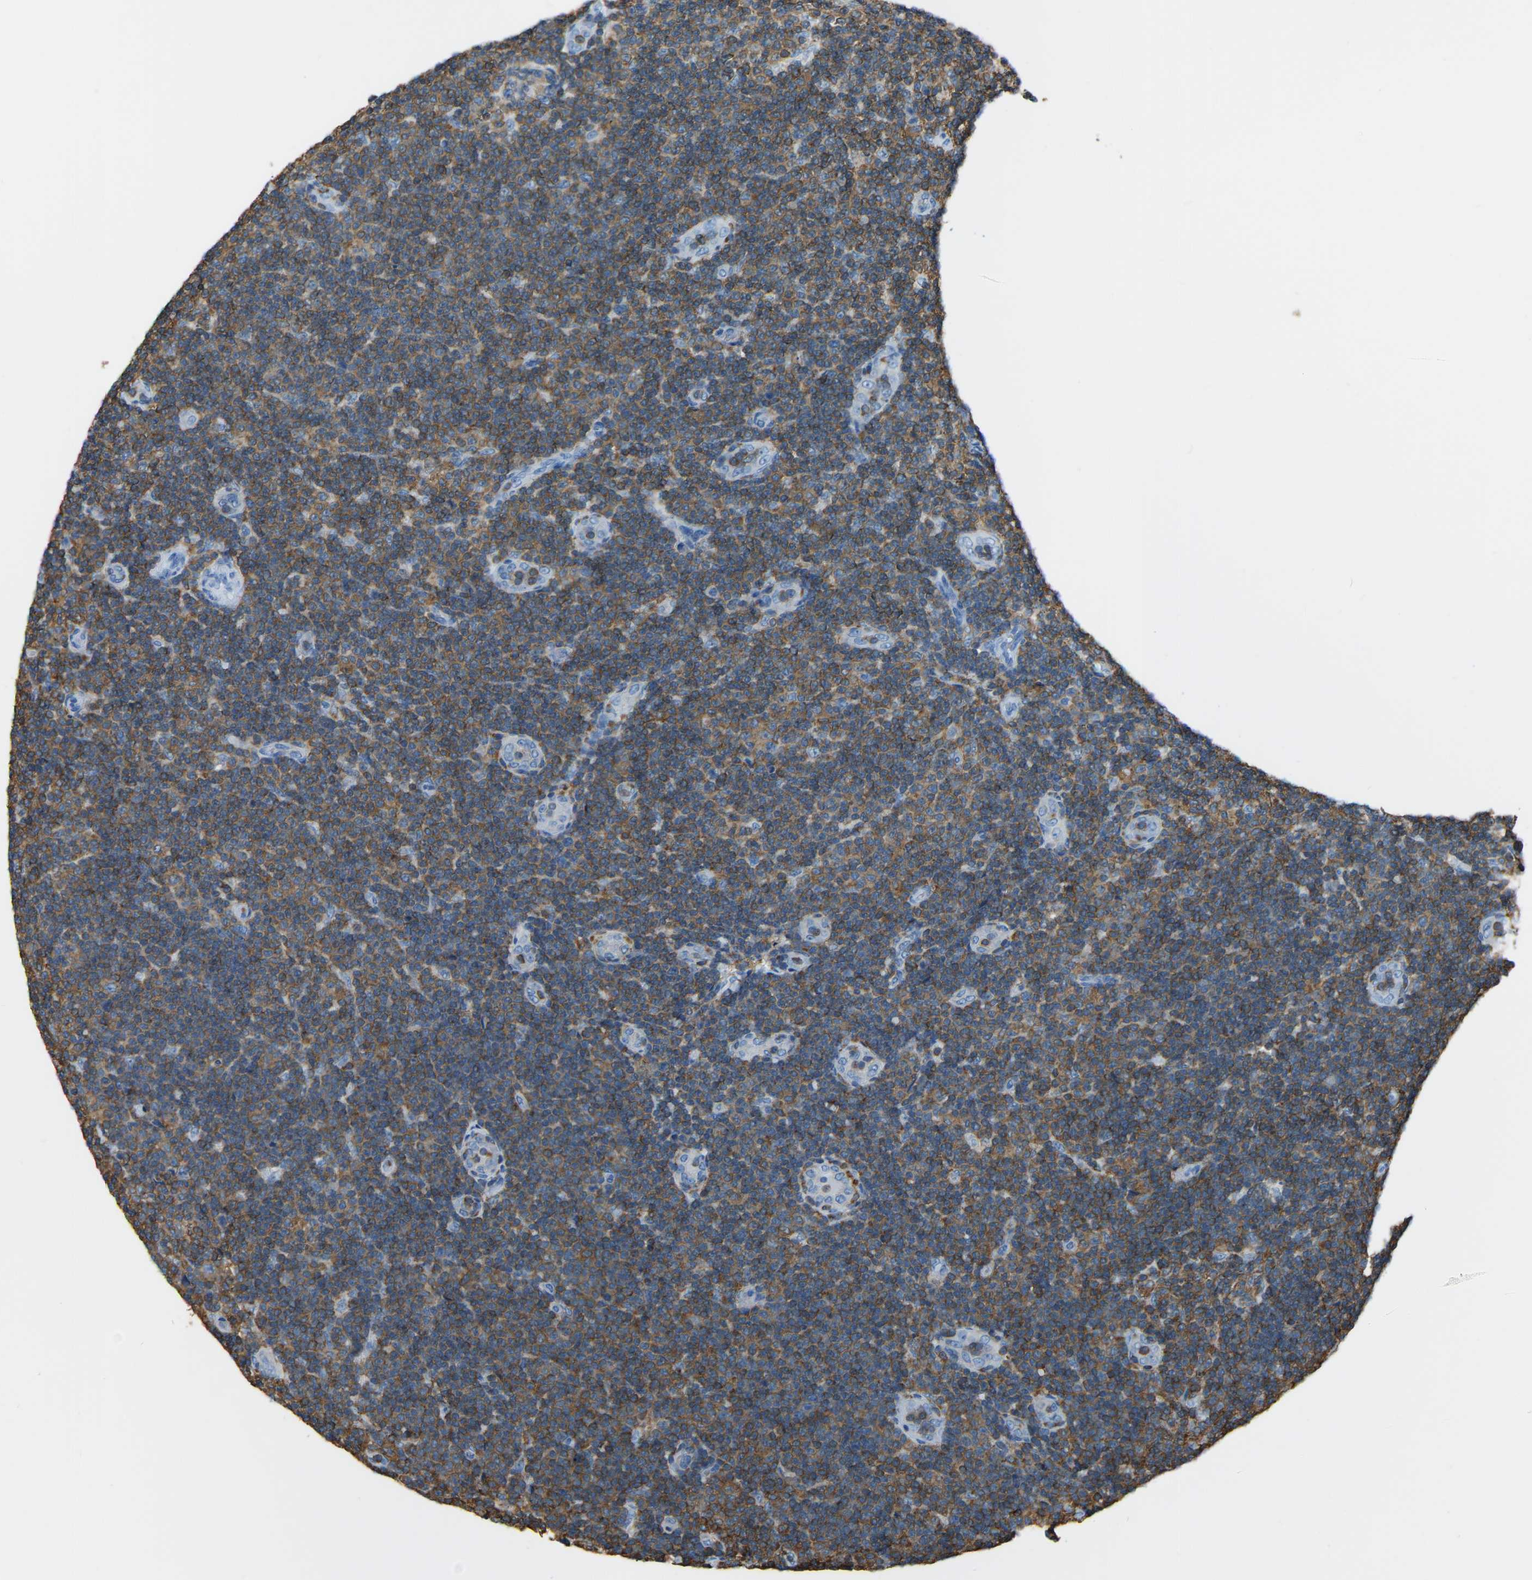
{"staining": {"intensity": "moderate", "quantity": ">75%", "location": "cytoplasmic/membranous"}, "tissue": "lymphoma", "cell_type": "Tumor cells", "image_type": "cancer", "snomed": [{"axis": "morphology", "description": "Malignant lymphoma, non-Hodgkin's type, Low grade"}, {"axis": "topography", "description": "Lymph node"}], "caption": "This is a histology image of IHC staining of low-grade malignant lymphoma, non-Hodgkin's type, which shows moderate staining in the cytoplasmic/membranous of tumor cells.", "gene": "ARHGAP45", "patient": {"sex": "male", "age": 83}}